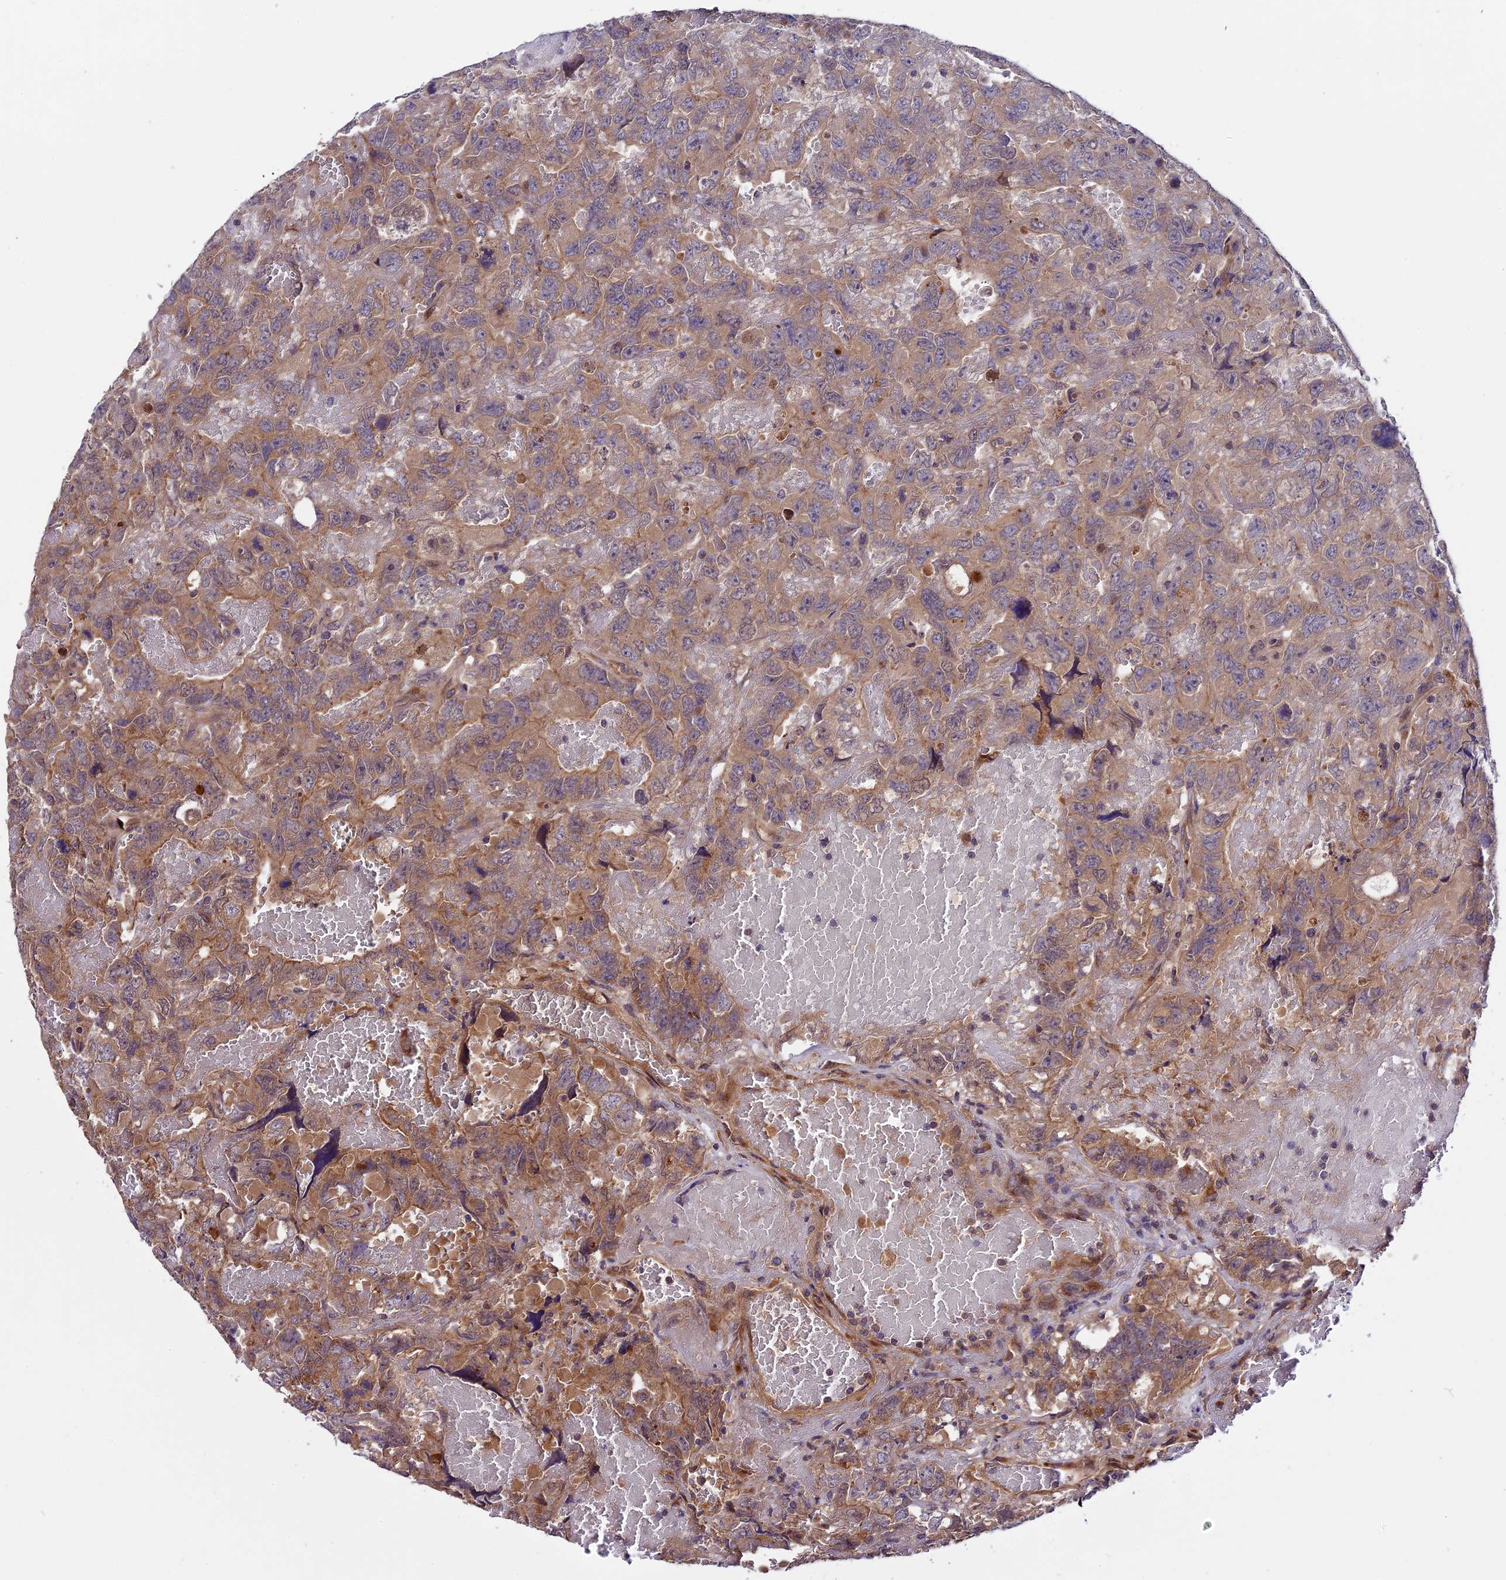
{"staining": {"intensity": "moderate", "quantity": "25%-75%", "location": "cytoplasmic/membranous"}, "tissue": "testis cancer", "cell_type": "Tumor cells", "image_type": "cancer", "snomed": [{"axis": "morphology", "description": "Carcinoma, Embryonal, NOS"}, {"axis": "topography", "description": "Testis"}], "caption": "The image exhibits staining of embryonal carcinoma (testis), revealing moderate cytoplasmic/membranous protein expression (brown color) within tumor cells.", "gene": "SETD6", "patient": {"sex": "male", "age": 45}}